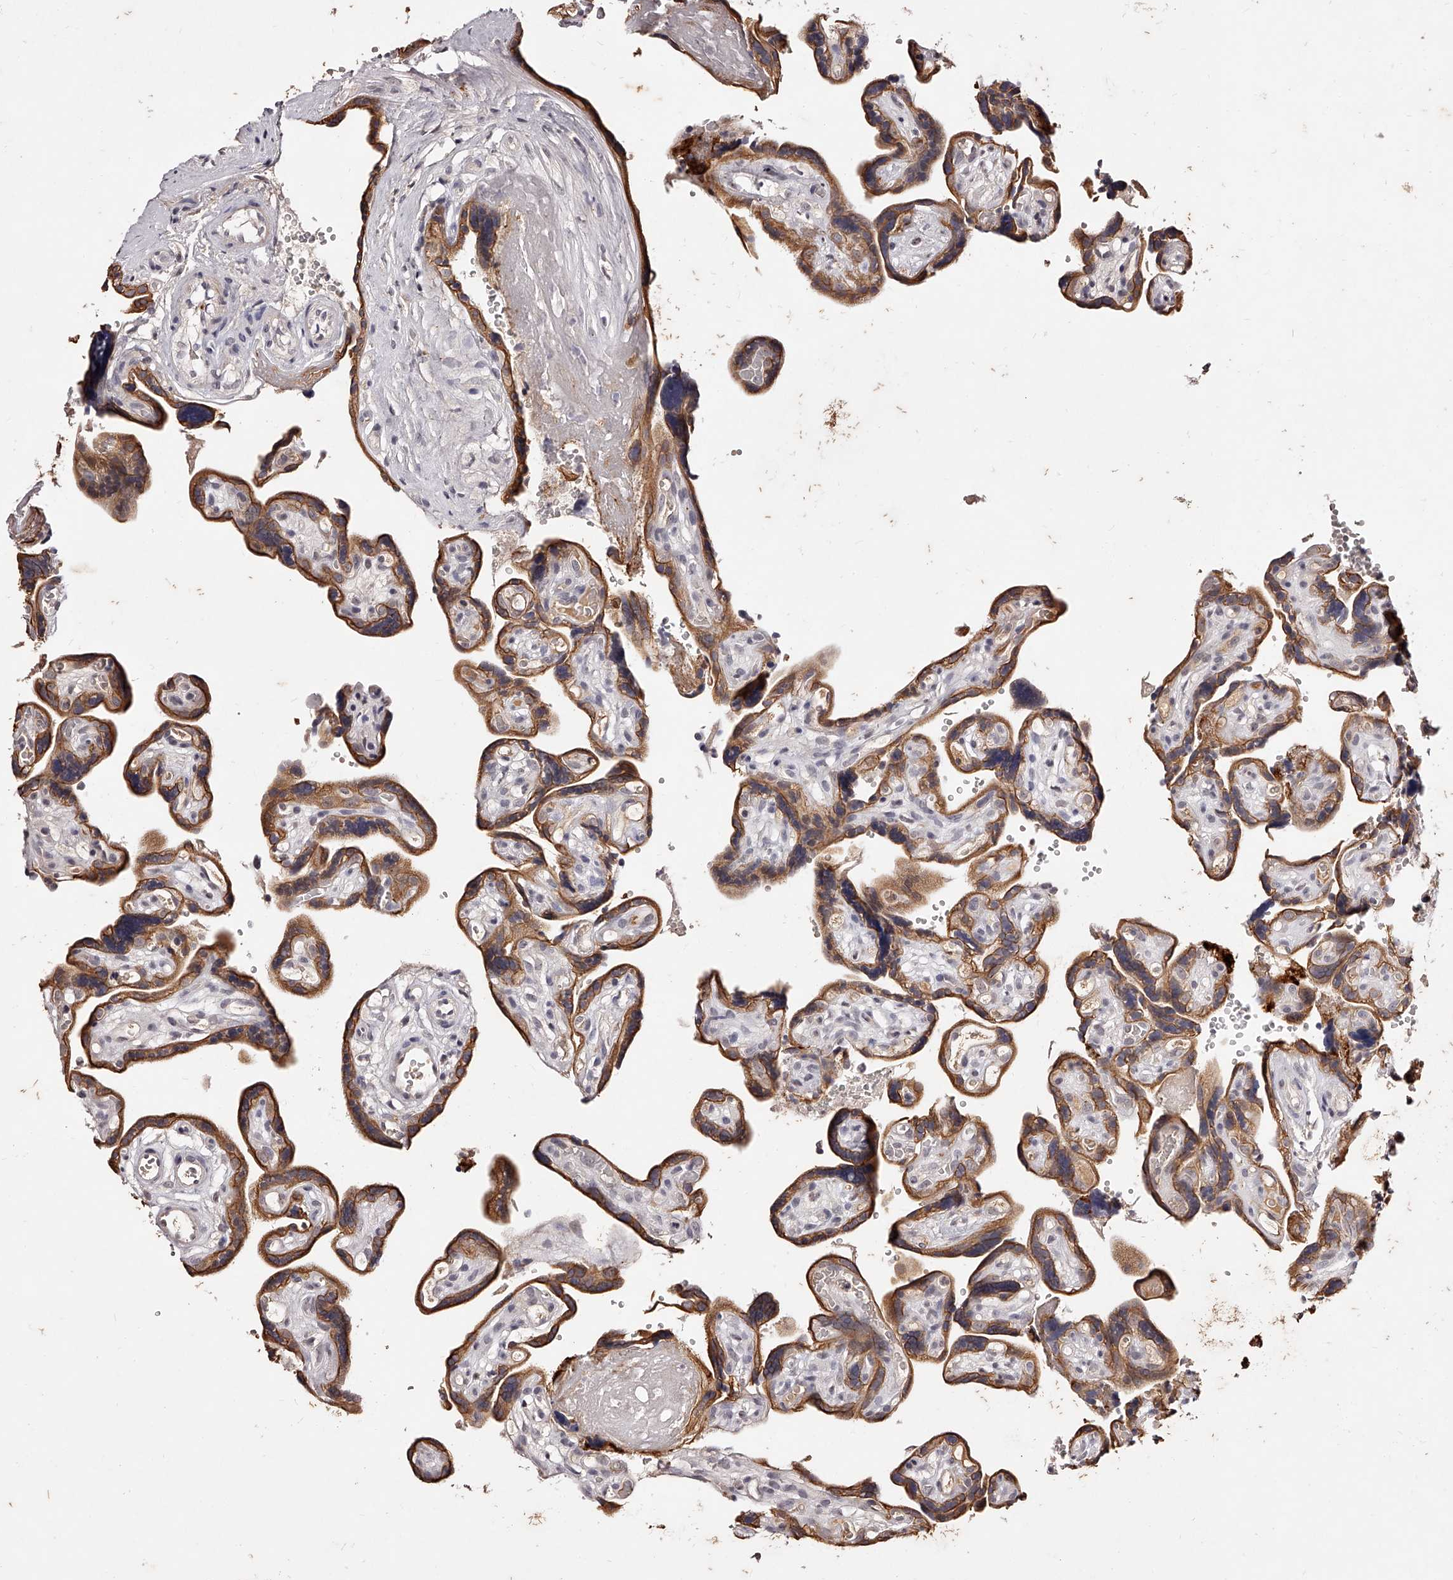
{"staining": {"intensity": "weak", "quantity": ">75%", "location": "nuclear"}, "tissue": "placenta", "cell_type": "Decidual cells", "image_type": "normal", "snomed": [{"axis": "morphology", "description": "Normal tissue, NOS"}, {"axis": "topography", "description": "Placenta"}], "caption": "Weak nuclear expression for a protein is seen in approximately >75% of decidual cells of benign placenta using IHC.", "gene": "PHACTR1", "patient": {"sex": "female", "age": 30}}